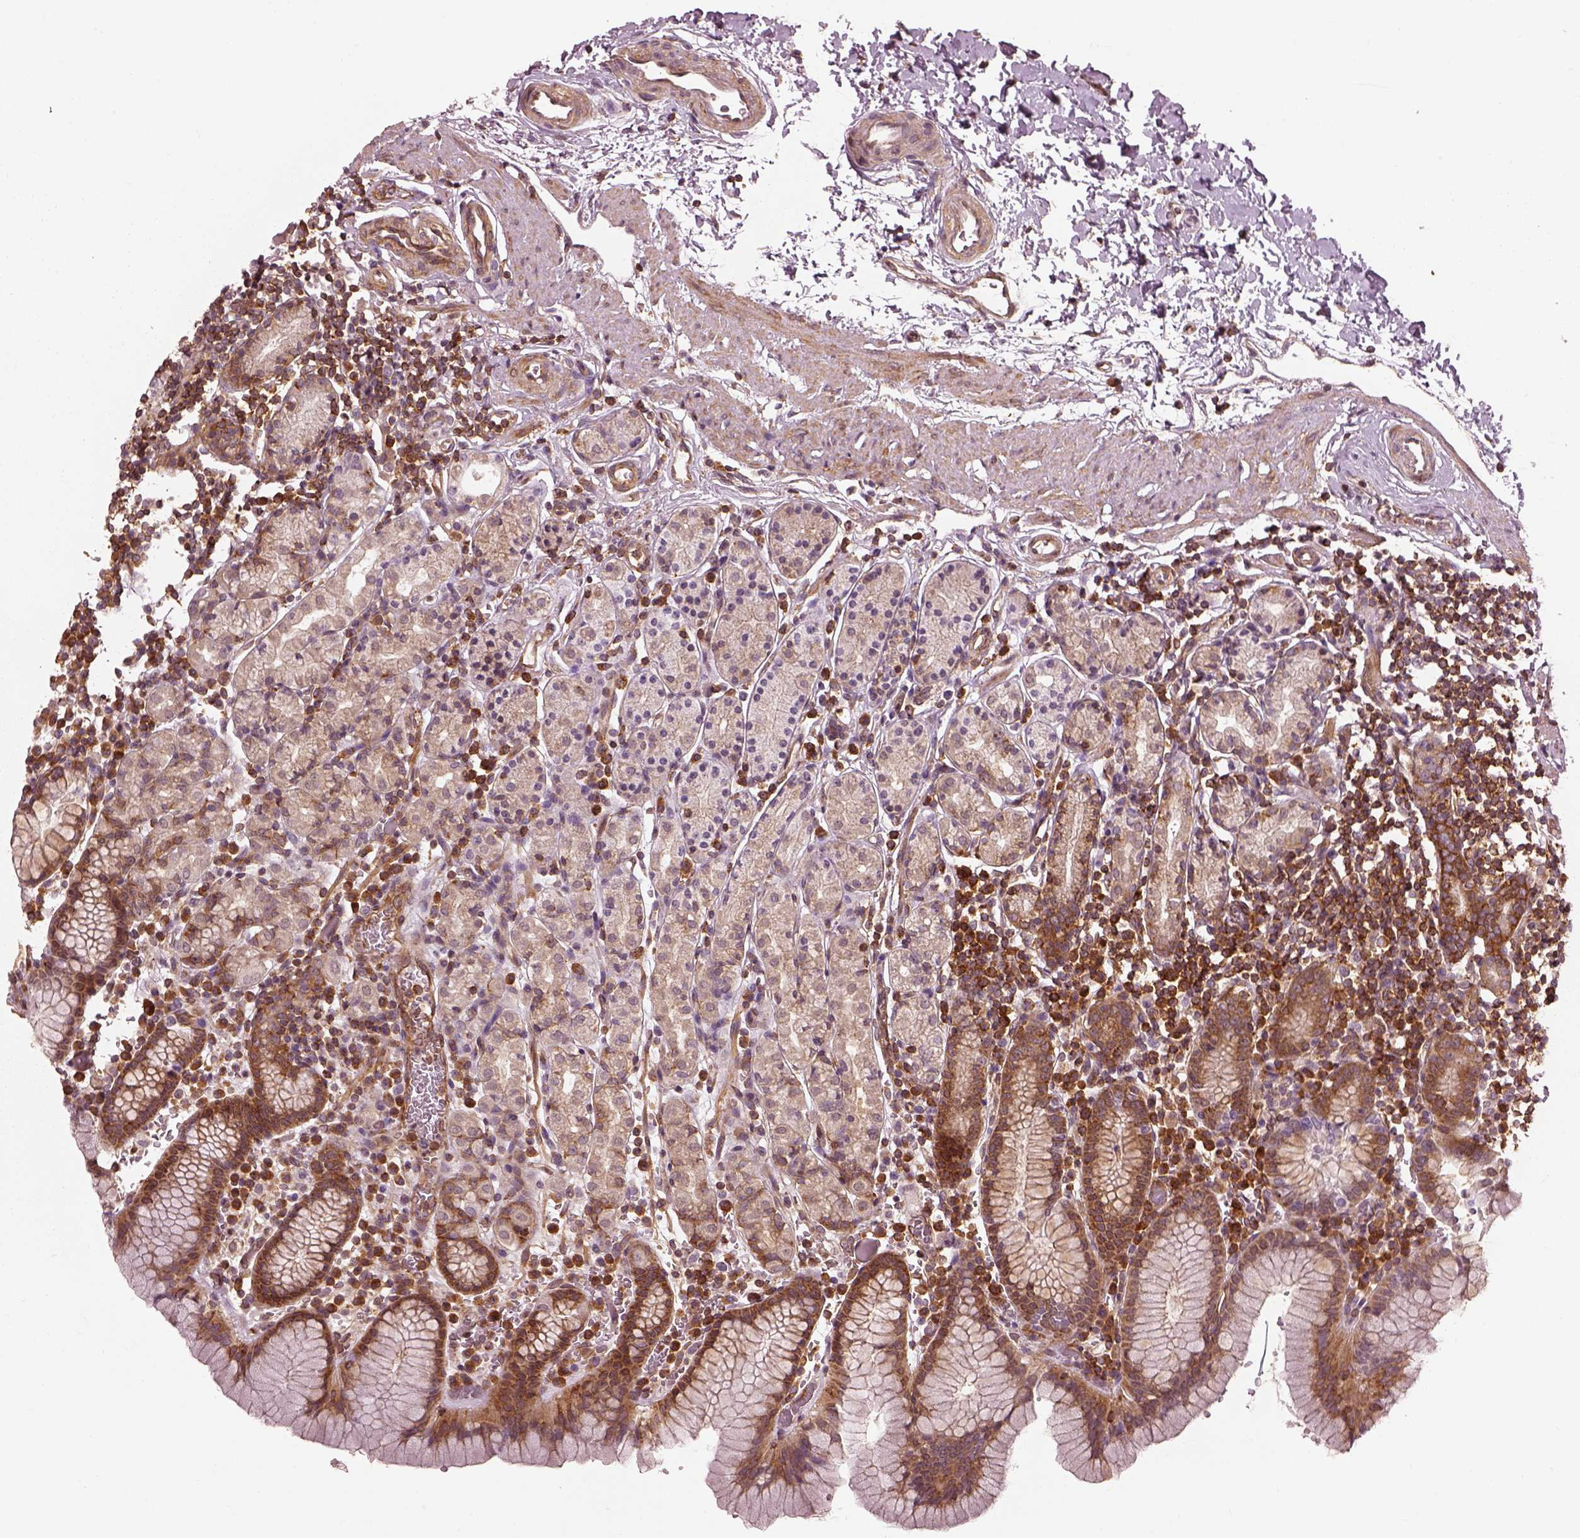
{"staining": {"intensity": "strong", "quantity": "<25%", "location": "cytoplasmic/membranous"}, "tissue": "stomach", "cell_type": "Glandular cells", "image_type": "normal", "snomed": [{"axis": "morphology", "description": "Normal tissue, NOS"}, {"axis": "topography", "description": "Stomach, upper"}, {"axis": "topography", "description": "Stomach"}], "caption": "An image showing strong cytoplasmic/membranous positivity in about <25% of glandular cells in unremarkable stomach, as visualized by brown immunohistochemical staining.", "gene": "LSM14A", "patient": {"sex": "male", "age": 62}}